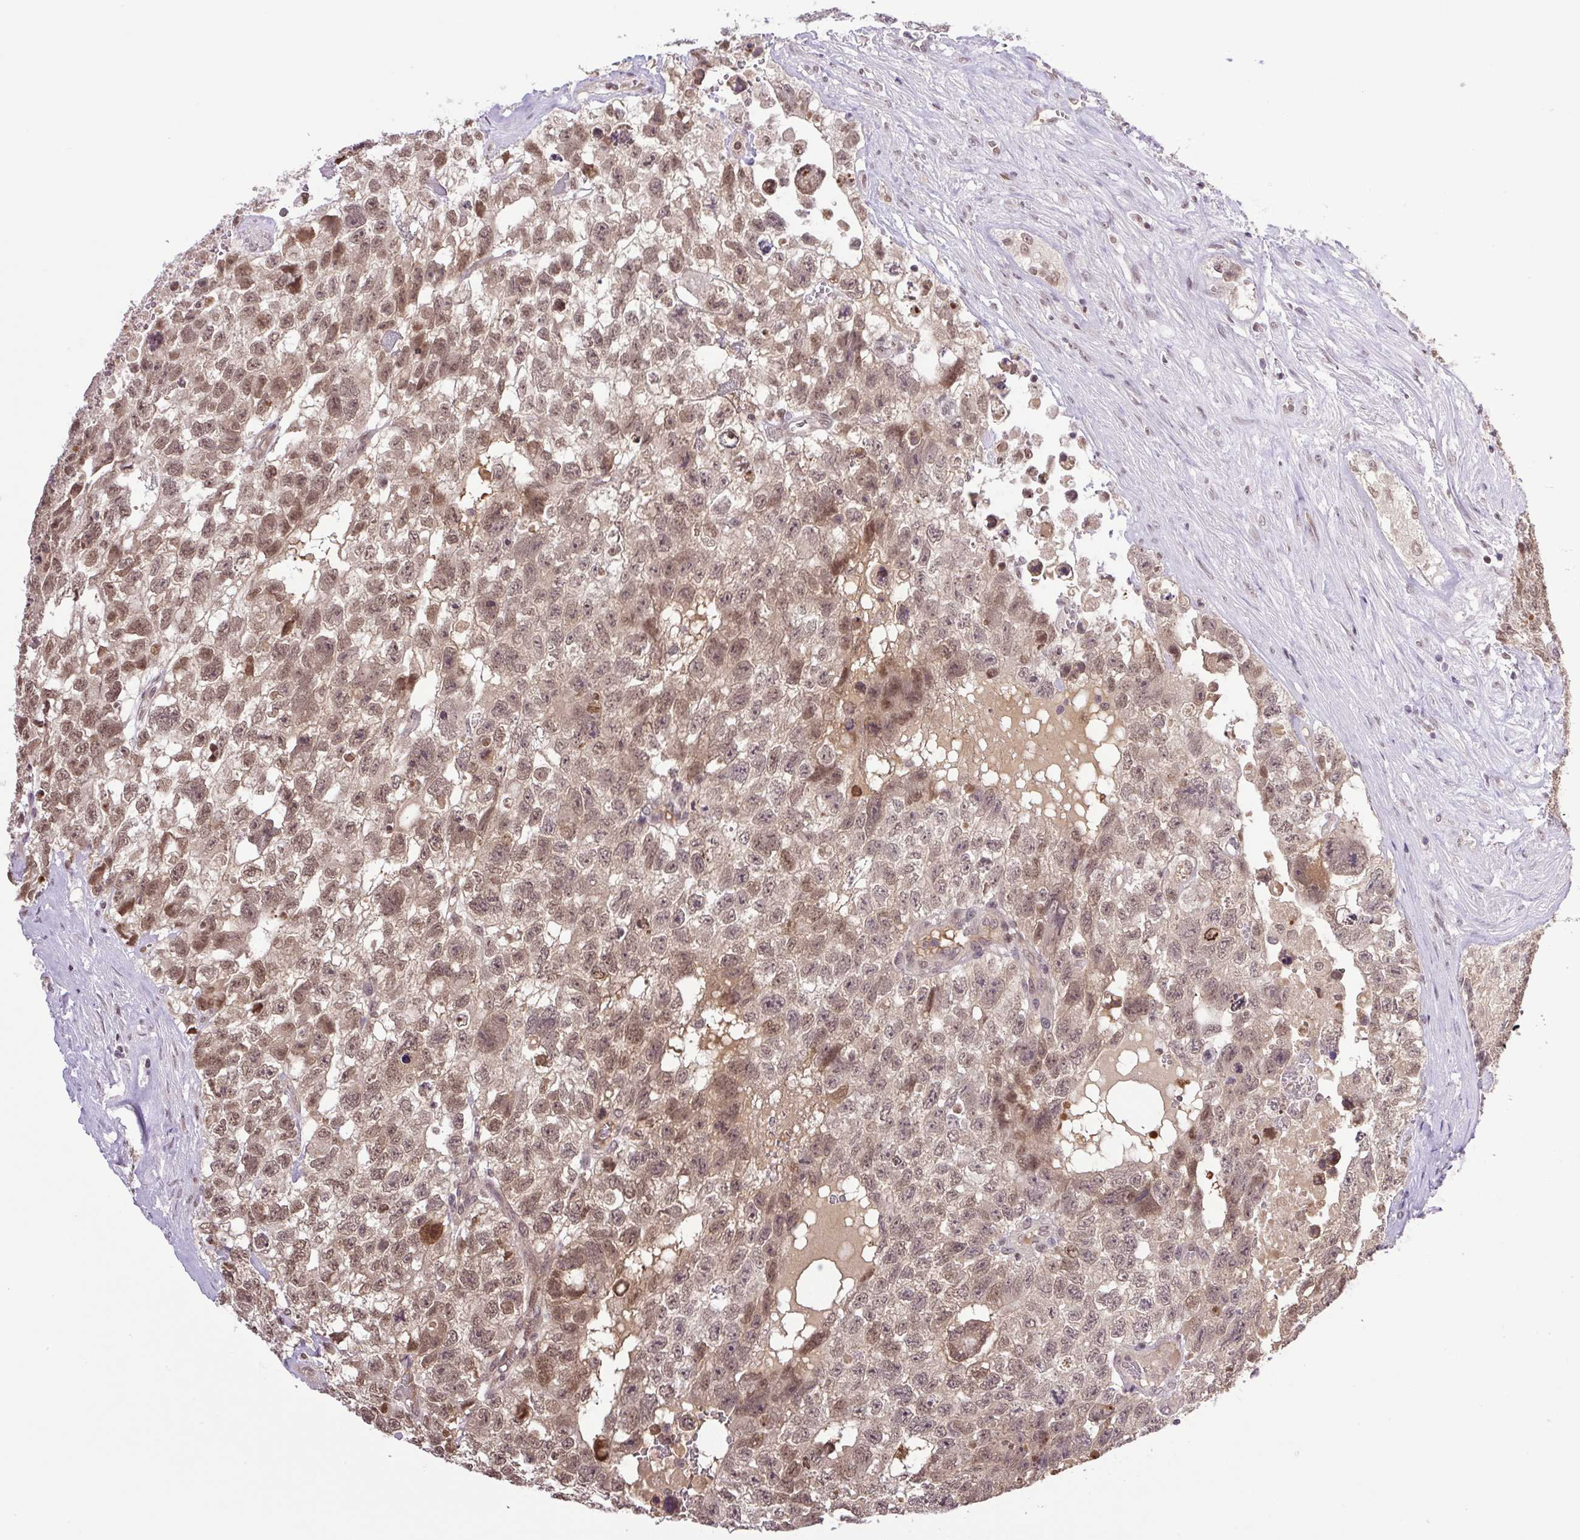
{"staining": {"intensity": "moderate", "quantity": ">75%", "location": "nuclear"}, "tissue": "testis cancer", "cell_type": "Tumor cells", "image_type": "cancer", "snomed": [{"axis": "morphology", "description": "Carcinoma, Embryonal, NOS"}, {"axis": "topography", "description": "Testis"}], "caption": "Testis cancer tissue displays moderate nuclear positivity in approximately >75% of tumor cells, visualized by immunohistochemistry. The protein is stained brown, and the nuclei are stained in blue (DAB IHC with brightfield microscopy, high magnification).", "gene": "SGTA", "patient": {"sex": "male", "age": 26}}